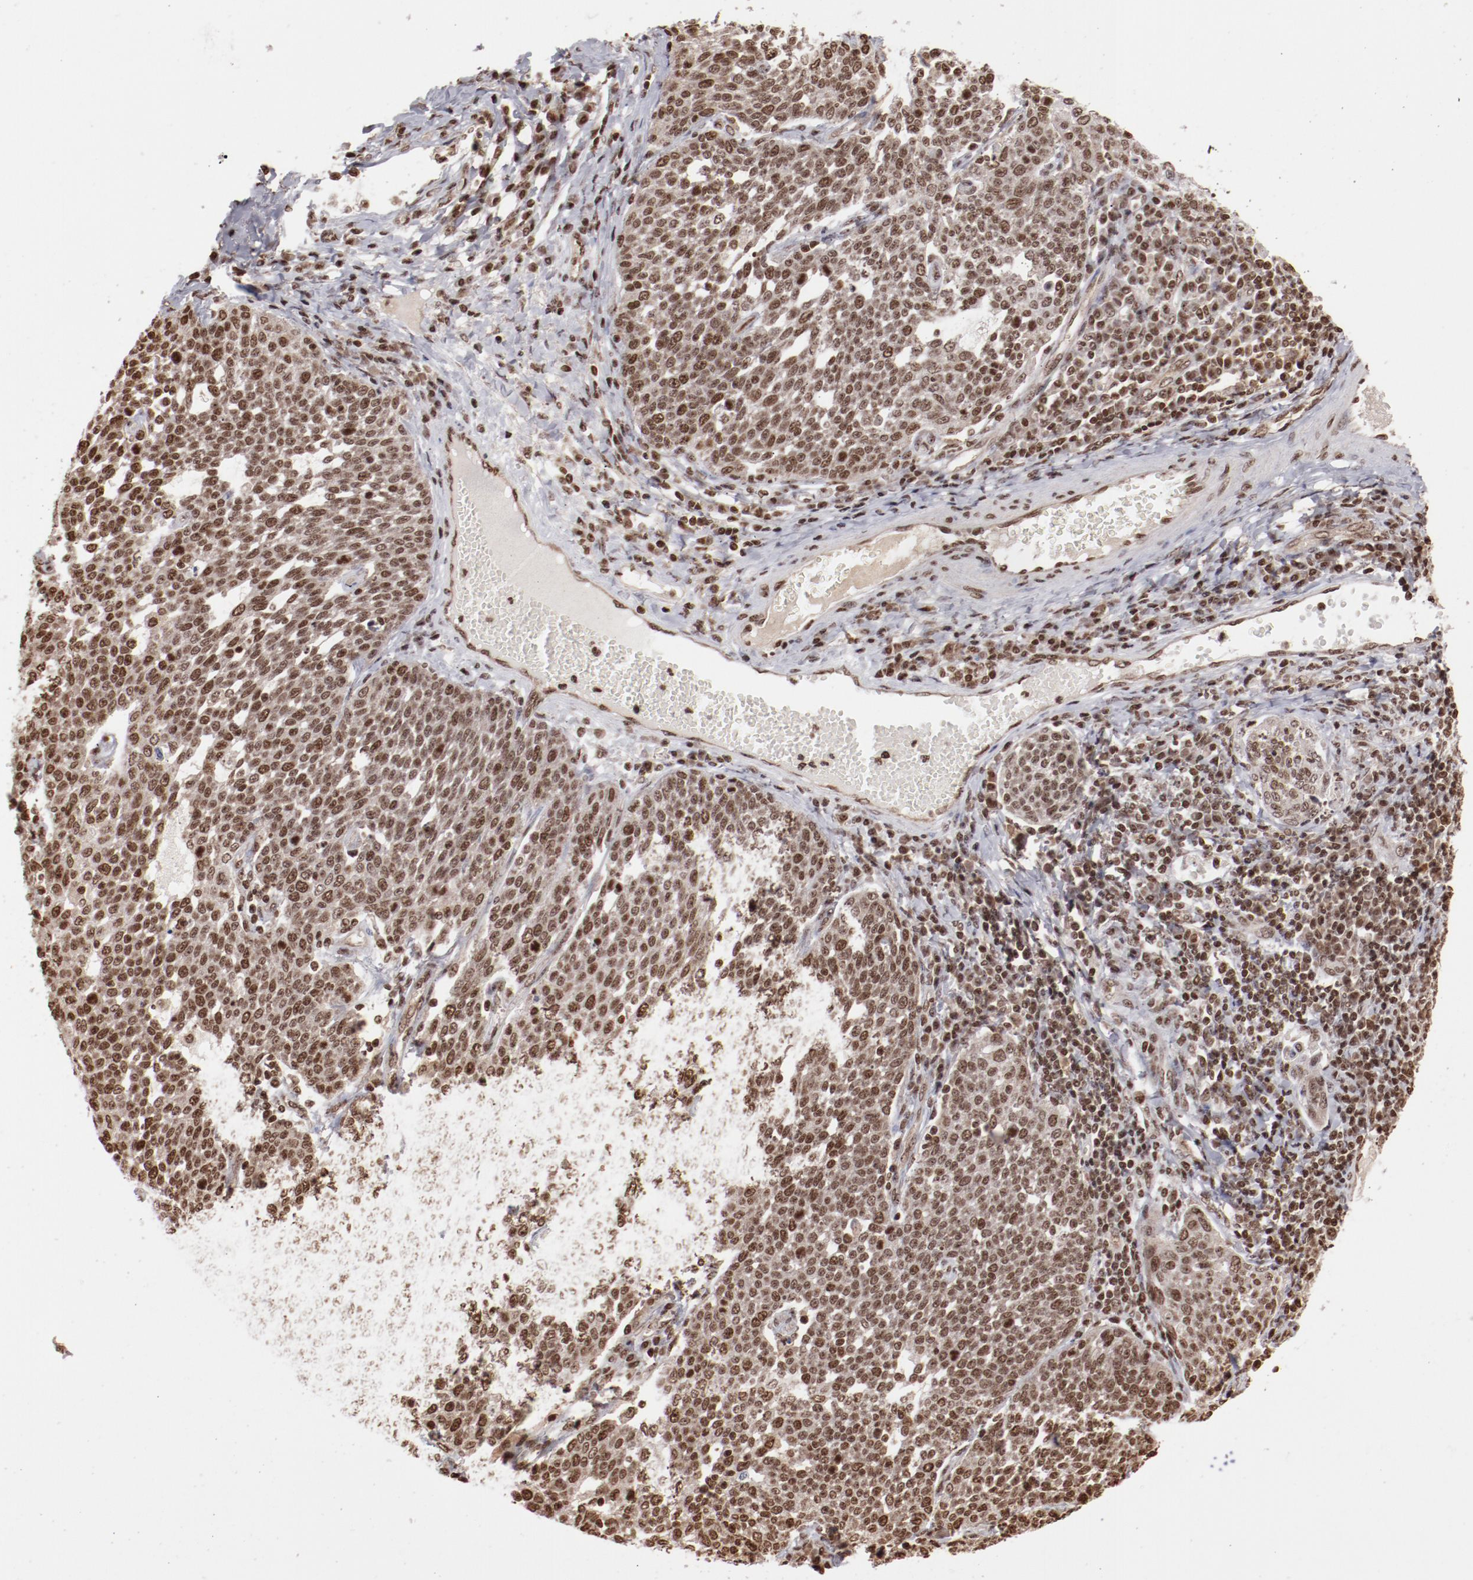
{"staining": {"intensity": "moderate", "quantity": ">75%", "location": "nuclear"}, "tissue": "cervical cancer", "cell_type": "Tumor cells", "image_type": "cancer", "snomed": [{"axis": "morphology", "description": "Squamous cell carcinoma, NOS"}, {"axis": "topography", "description": "Cervix"}], "caption": "A photomicrograph of human cervical squamous cell carcinoma stained for a protein shows moderate nuclear brown staining in tumor cells.", "gene": "ABL2", "patient": {"sex": "female", "age": 34}}